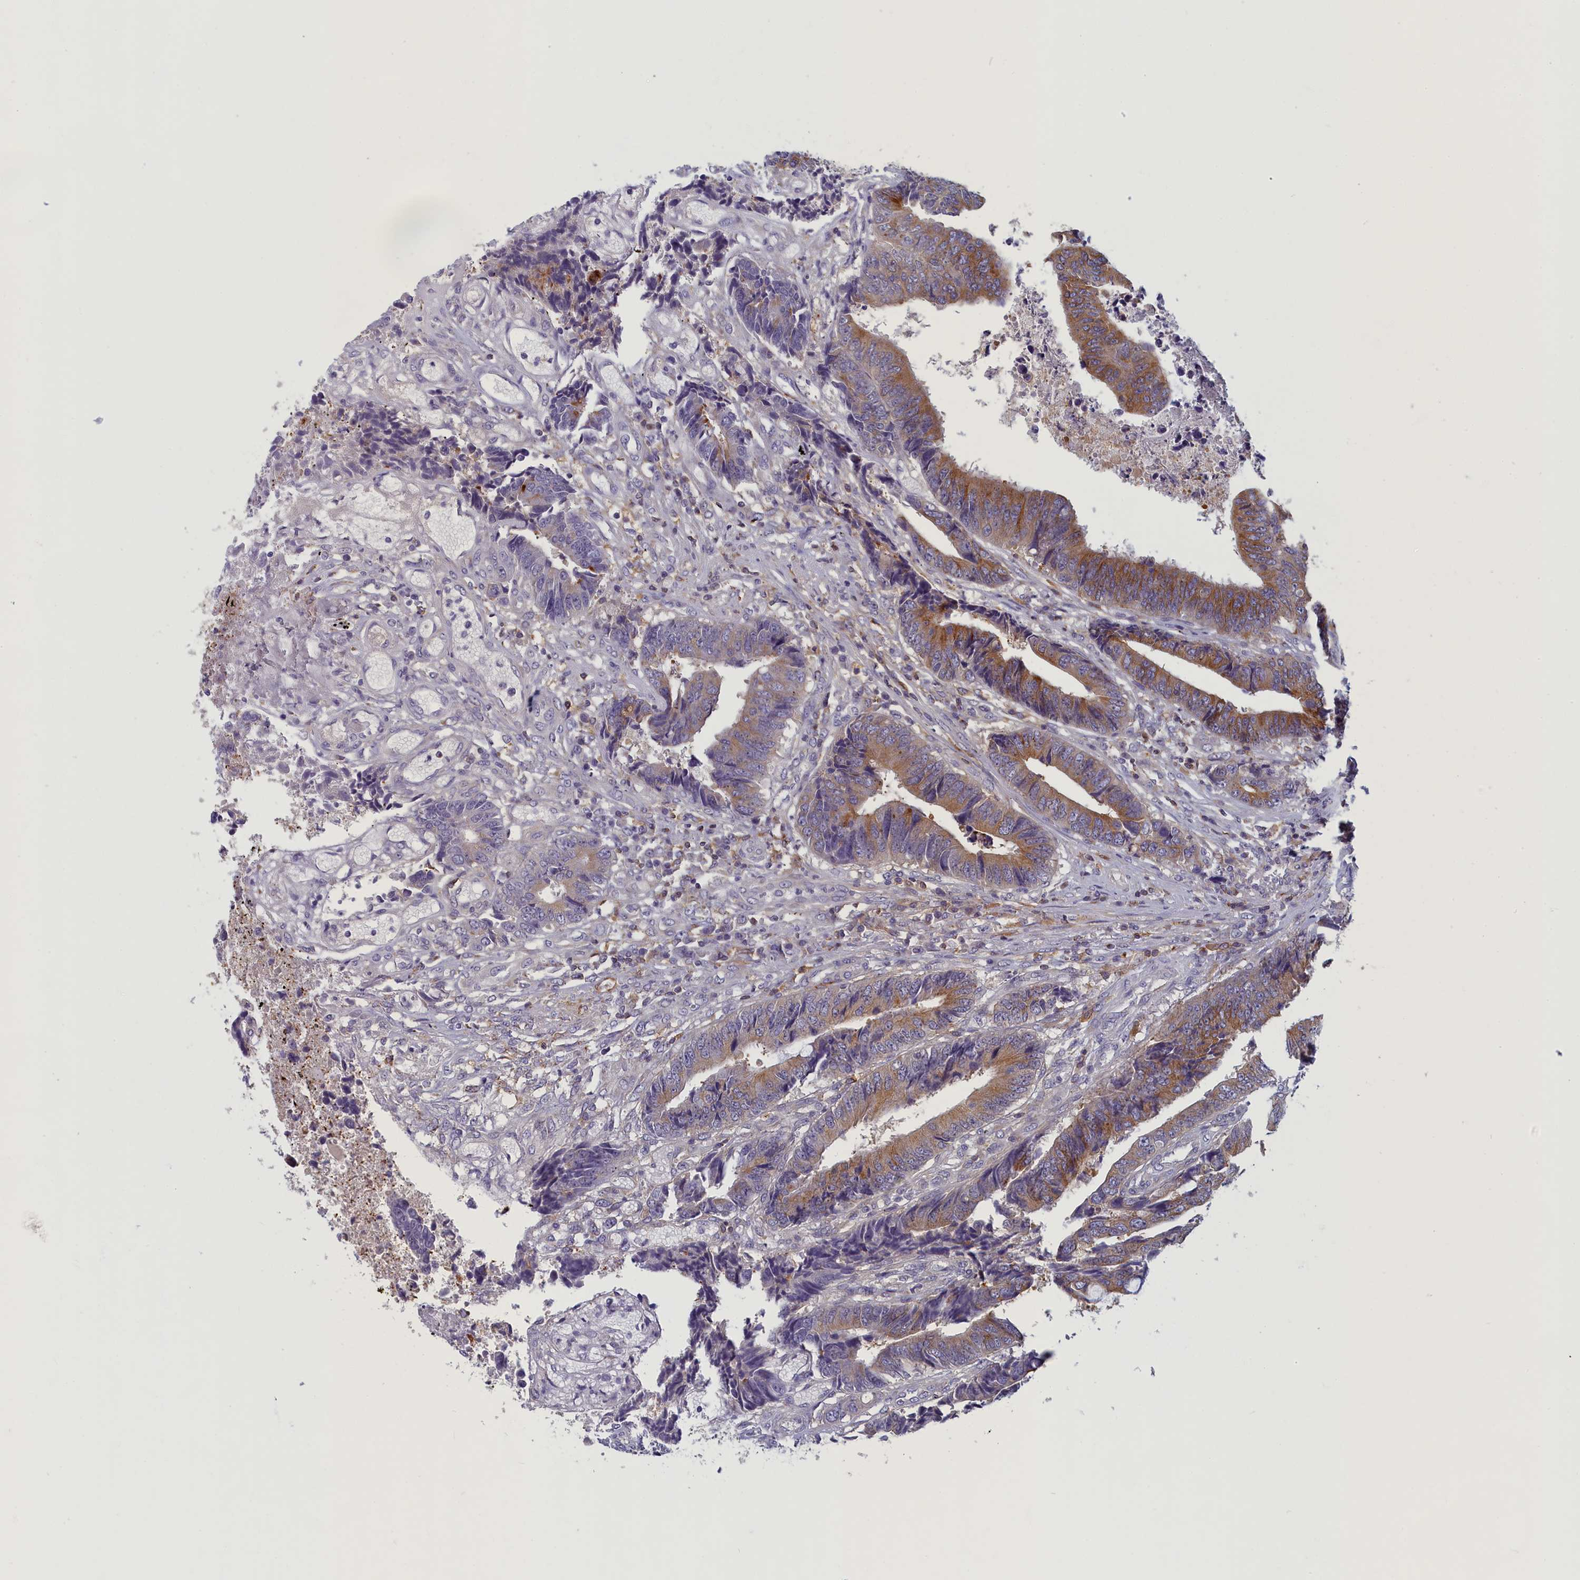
{"staining": {"intensity": "moderate", "quantity": ">75%", "location": "cytoplasmic/membranous"}, "tissue": "colorectal cancer", "cell_type": "Tumor cells", "image_type": "cancer", "snomed": [{"axis": "morphology", "description": "Adenocarcinoma, NOS"}, {"axis": "topography", "description": "Rectum"}], "caption": "Colorectal adenocarcinoma tissue displays moderate cytoplasmic/membranous positivity in about >75% of tumor cells, visualized by immunohistochemistry. Immunohistochemistry stains the protein in brown and the nuclei are stained blue.", "gene": "NOL10", "patient": {"sex": "male", "age": 84}}